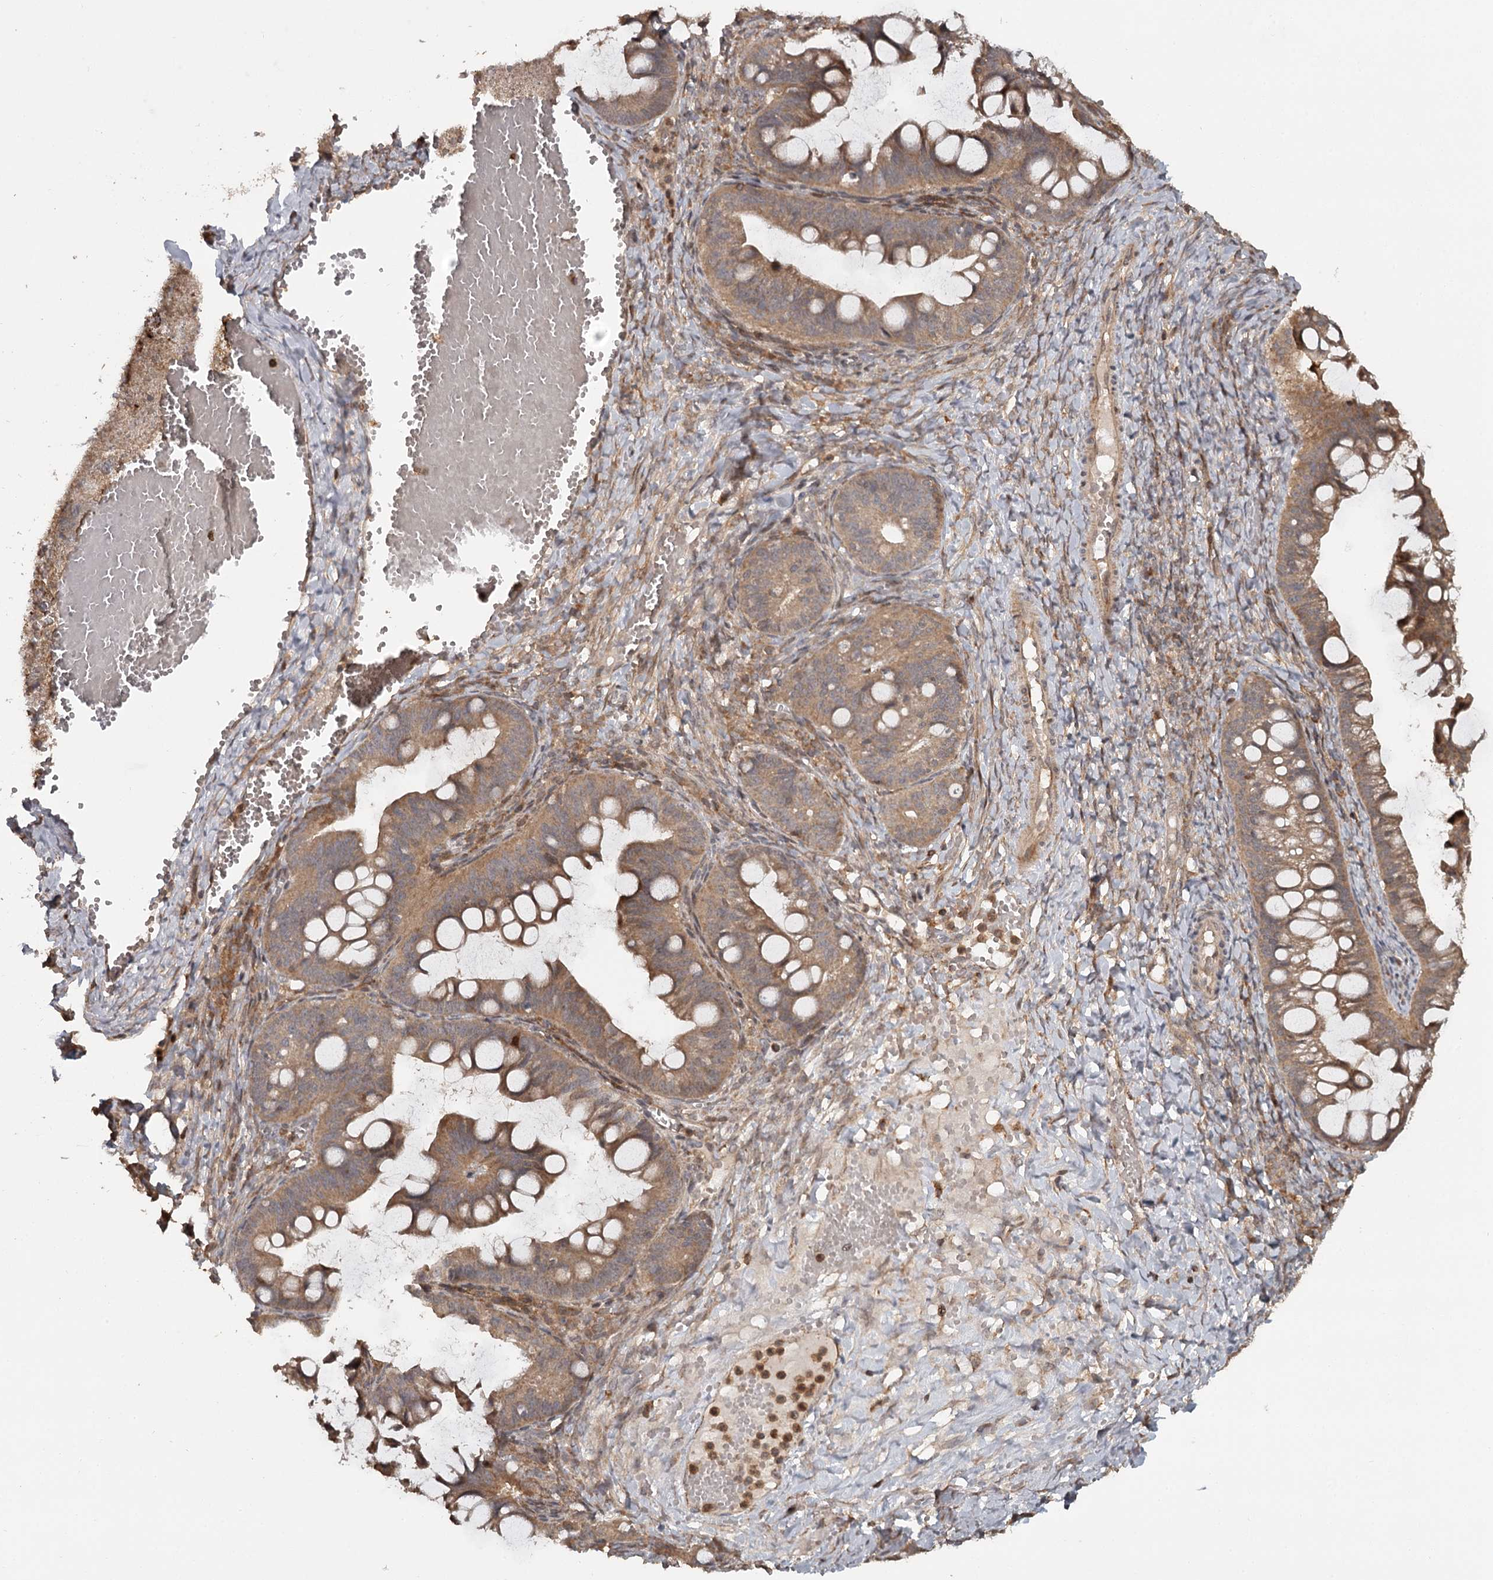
{"staining": {"intensity": "moderate", "quantity": ">75%", "location": "cytoplasmic/membranous"}, "tissue": "ovarian cancer", "cell_type": "Tumor cells", "image_type": "cancer", "snomed": [{"axis": "morphology", "description": "Cystadenocarcinoma, mucinous, NOS"}, {"axis": "topography", "description": "Ovary"}], "caption": "Human ovarian cancer (mucinous cystadenocarcinoma) stained with a protein marker demonstrates moderate staining in tumor cells.", "gene": "FAXC", "patient": {"sex": "female", "age": 73}}